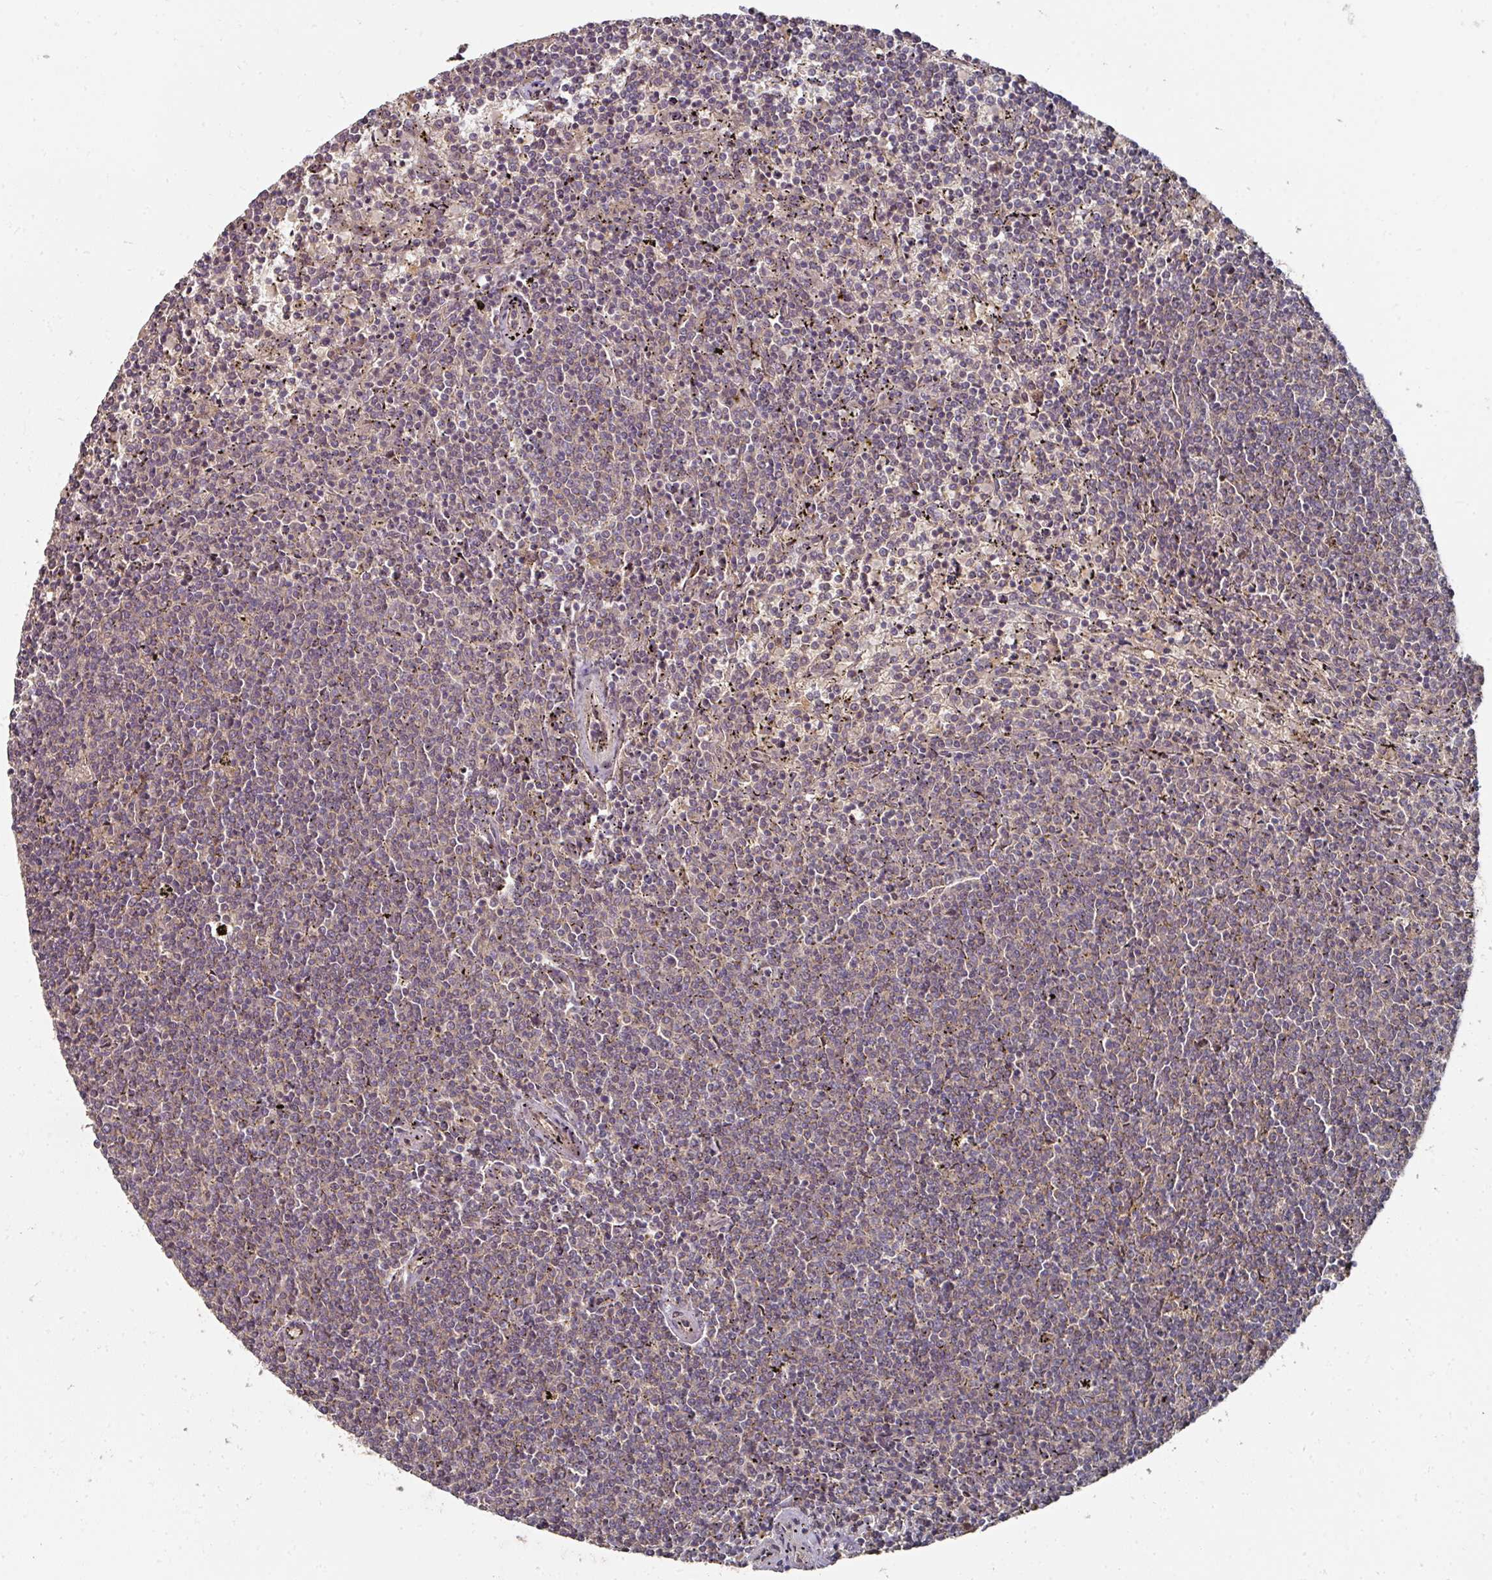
{"staining": {"intensity": "negative", "quantity": "none", "location": "none"}, "tissue": "lymphoma", "cell_type": "Tumor cells", "image_type": "cancer", "snomed": [{"axis": "morphology", "description": "Malignant lymphoma, non-Hodgkin's type, Low grade"}, {"axis": "topography", "description": "Spleen"}], "caption": "Human low-grade malignant lymphoma, non-Hodgkin's type stained for a protein using IHC demonstrates no positivity in tumor cells.", "gene": "DNAJC7", "patient": {"sex": "female", "age": 50}}